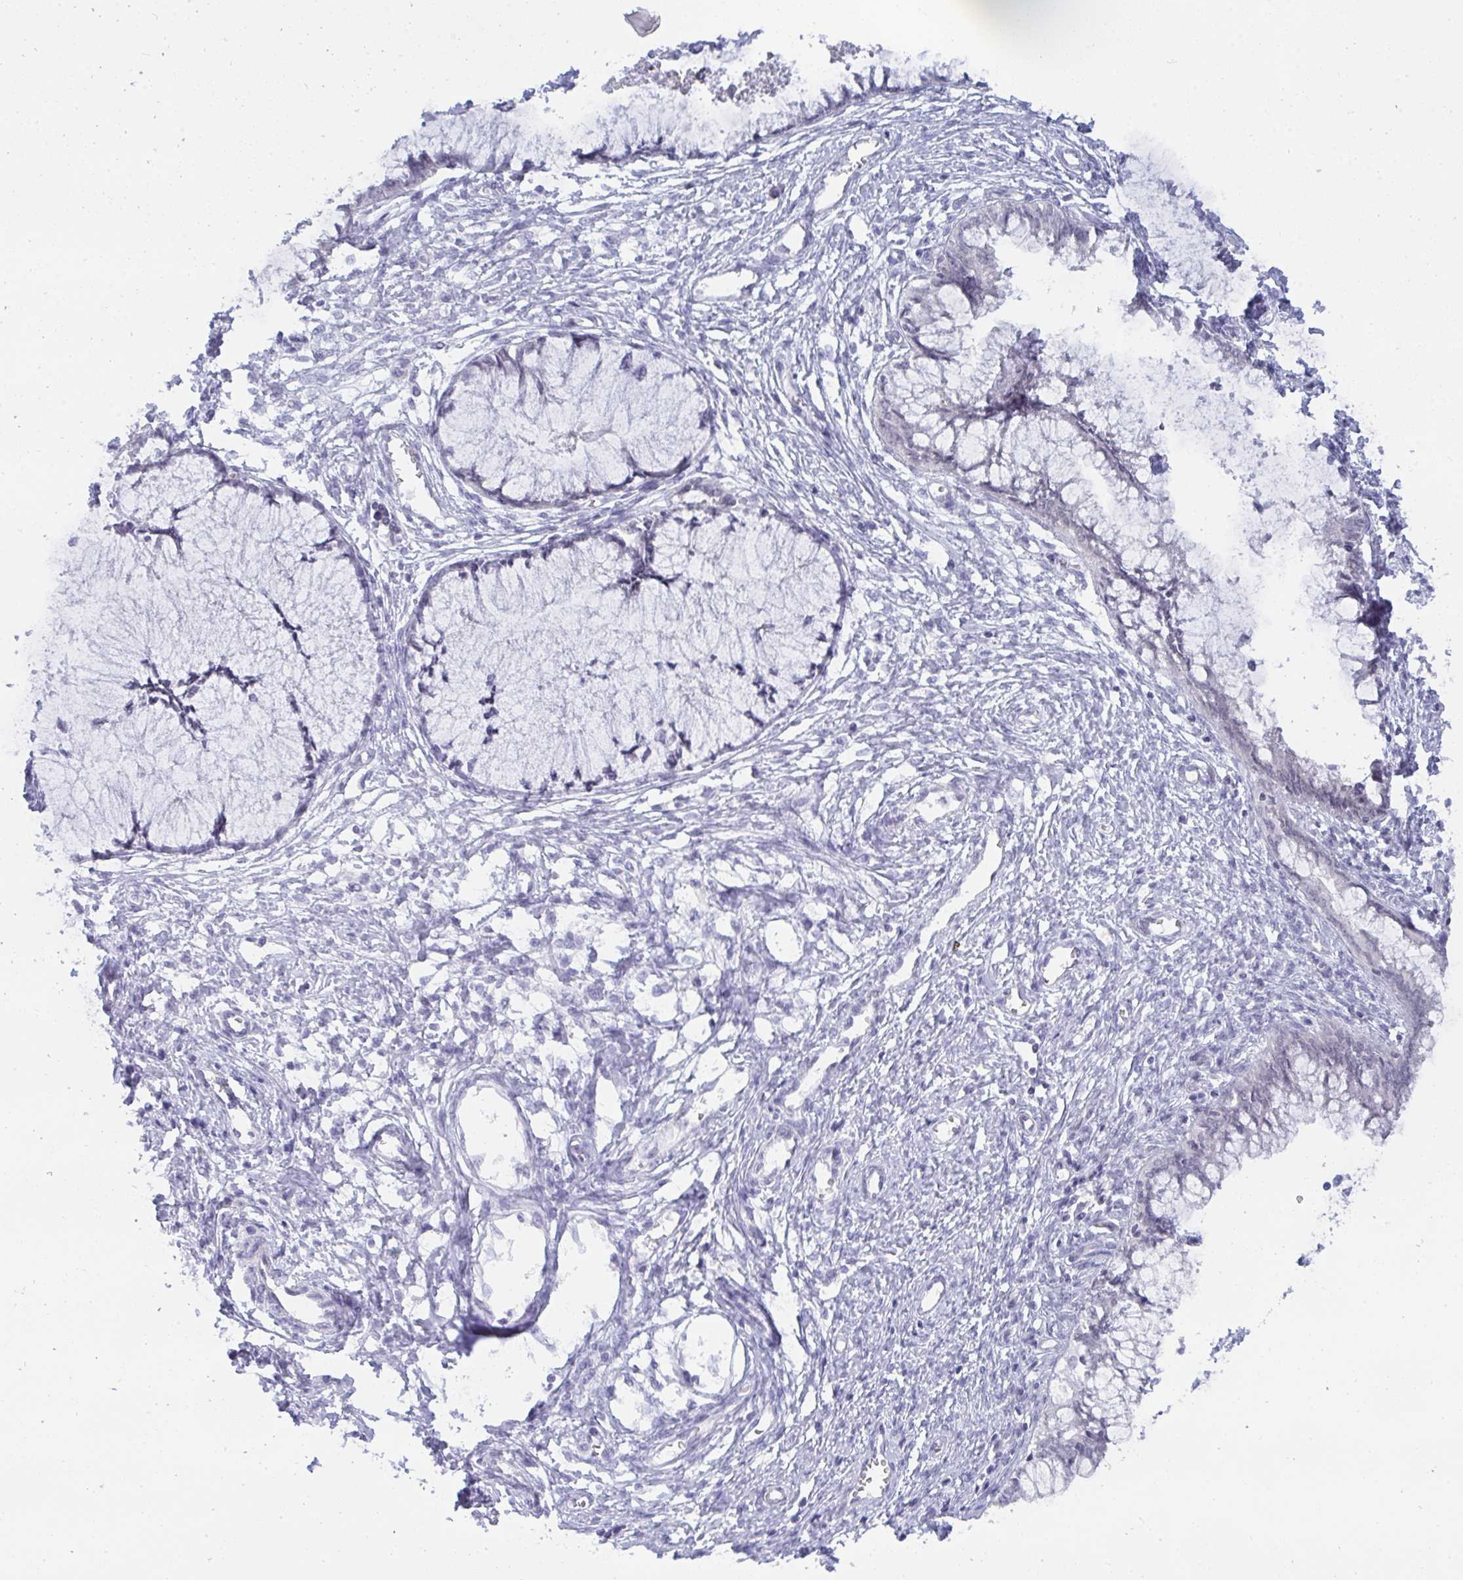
{"staining": {"intensity": "negative", "quantity": "none", "location": "none"}, "tissue": "cervical cancer", "cell_type": "Tumor cells", "image_type": "cancer", "snomed": [{"axis": "morphology", "description": "Adenocarcinoma, NOS"}, {"axis": "topography", "description": "Cervix"}], "caption": "A high-resolution photomicrograph shows immunohistochemistry staining of adenocarcinoma (cervical), which shows no significant staining in tumor cells.", "gene": "BMAL2", "patient": {"sex": "female", "age": 44}}